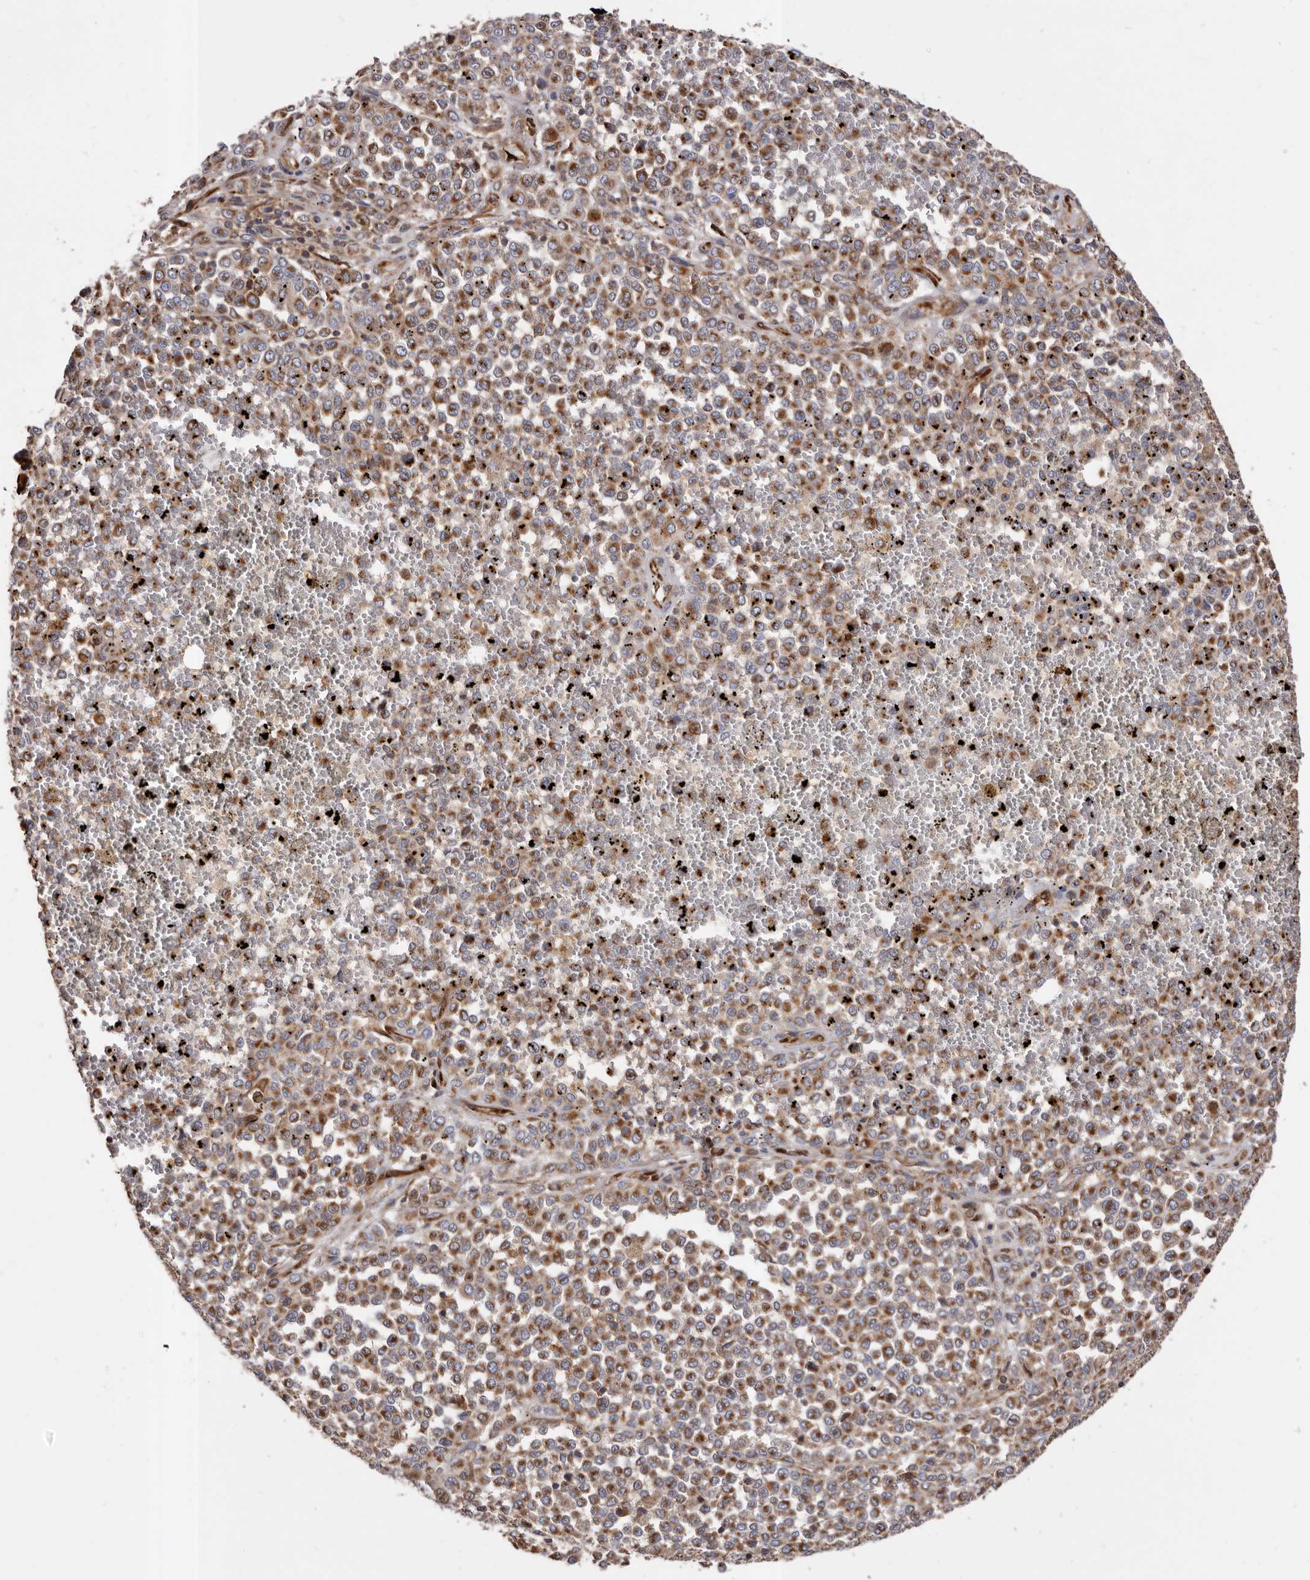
{"staining": {"intensity": "moderate", "quantity": ">75%", "location": "cytoplasmic/membranous"}, "tissue": "melanoma", "cell_type": "Tumor cells", "image_type": "cancer", "snomed": [{"axis": "morphology", "description": "Malignant melanoma, Metastatic site"}, {"axis": "topography", "description": "Pancreas"}], "caption": "Protein staining by IHC demonstrates moderate cytoplasmic/membranous positivity in approximately >75% of tumor cells in malignant melanoma (metastatic site).", "gene": "COQ8B", "patient": {"sex": "female", "age": 30}}